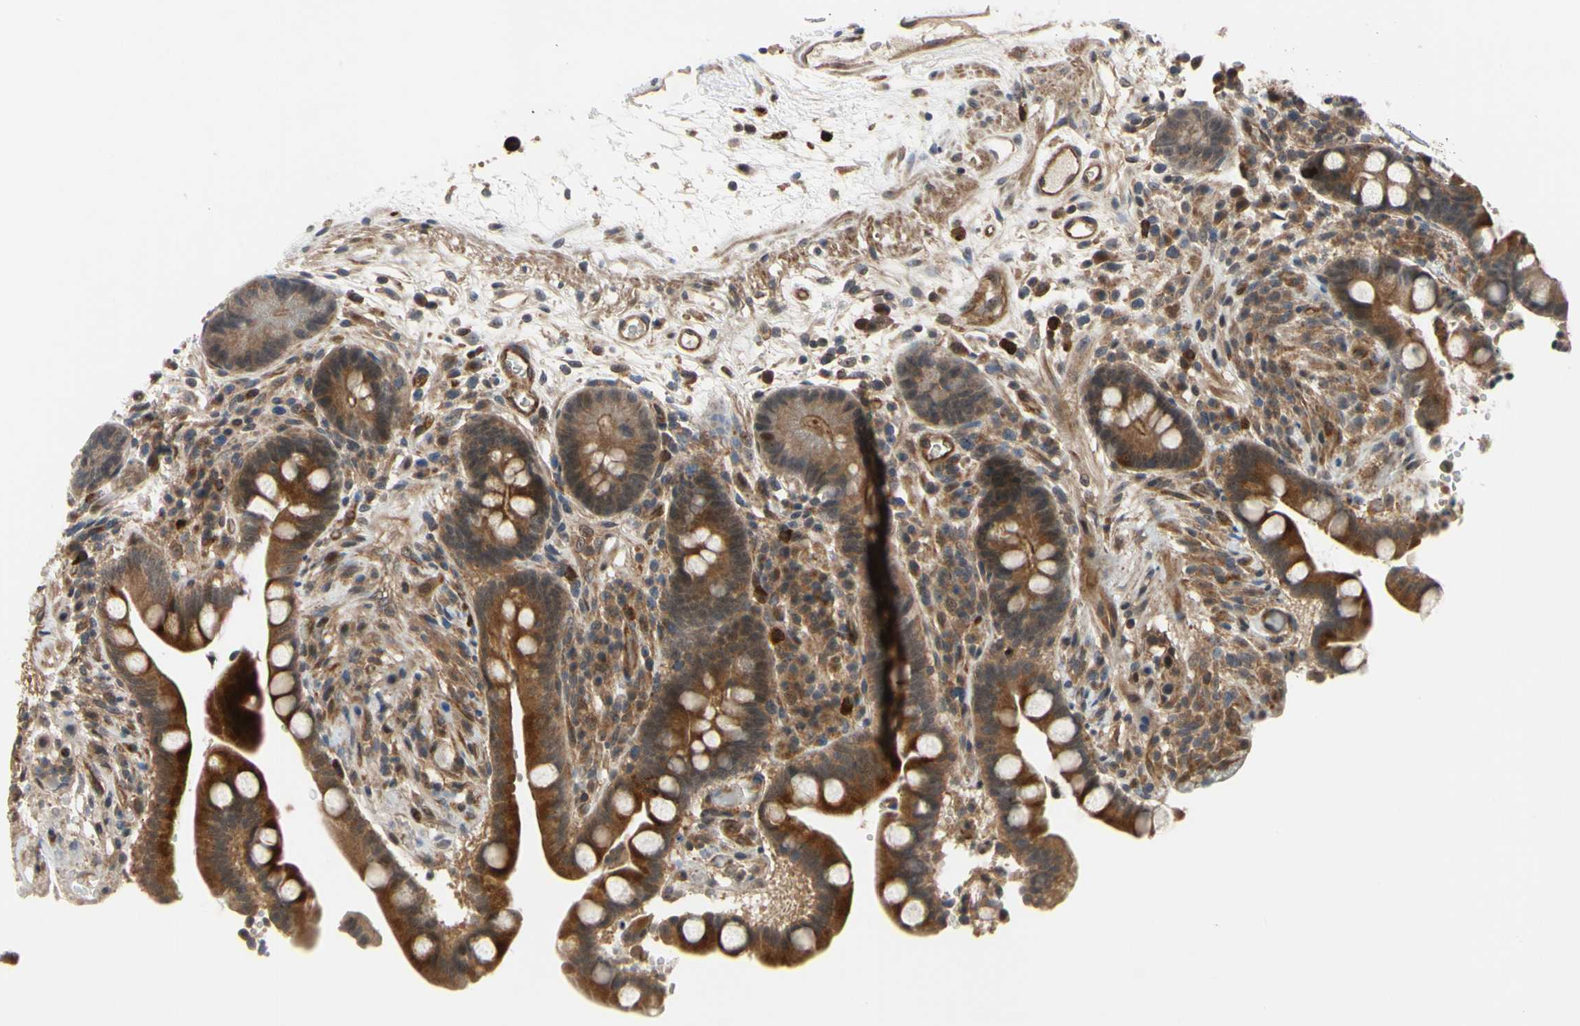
{"staining": {"intensity": "moderate", "quantity": "25%-75%", "location": "cytoplasmic/membranous"}, "tissue": "colon", "cell_type": "Endothelial cells", "image_type": "normal", "snomed": [{"axis": "morphology", "description": "Normal tissue, NOS"}, {"axis": "topography", "description": "Colon"}], "caption": "Colon stained with DAB (3,3'-diaminobenzidine) IHC displays medium levels of moderate cytoplasmic/membranous staining in about 25%-75% of endothelial cells. Ihc stains the protein of interest in brown and the nuclei are stained blue.", "gene": "COMMD9", "patient": {"sex": "male", "age": 73}}